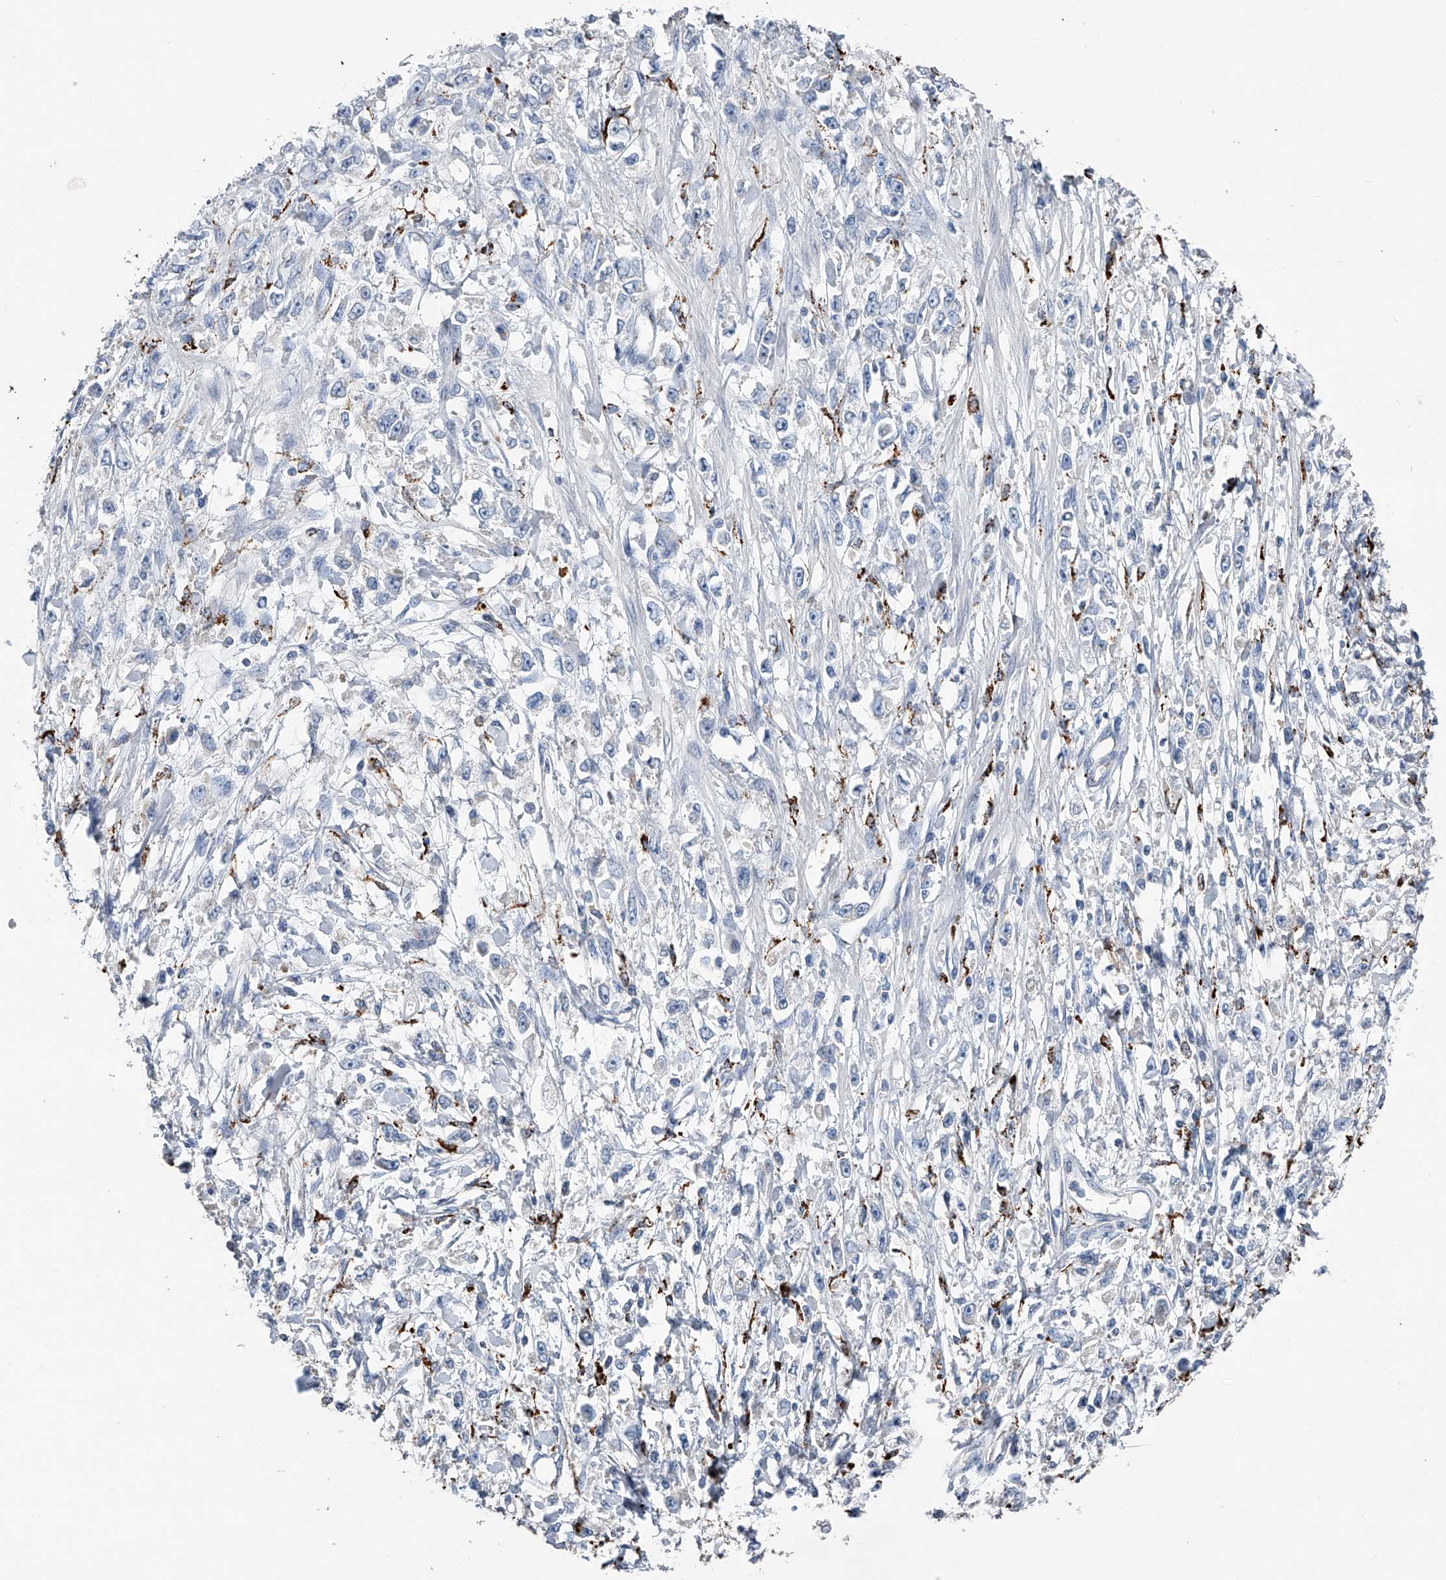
{"staining": {"intensity": "negative", "quantity": "none", "location": "none"}, "tissue": "stomach cancer", "cell_type": "Tumor cells", "image_type": "cancer", "snomed": [{"axis": "morphology", "description": "Adenocarcinoma, NOS"}, {"axis": "topography", "description": "Stomach"}], "caption": "A micrograph of human stomach cancer is negative for staining in tumor cells.", "gene": "ZNF772", "patient": {"sex": "female", "age": 59}}